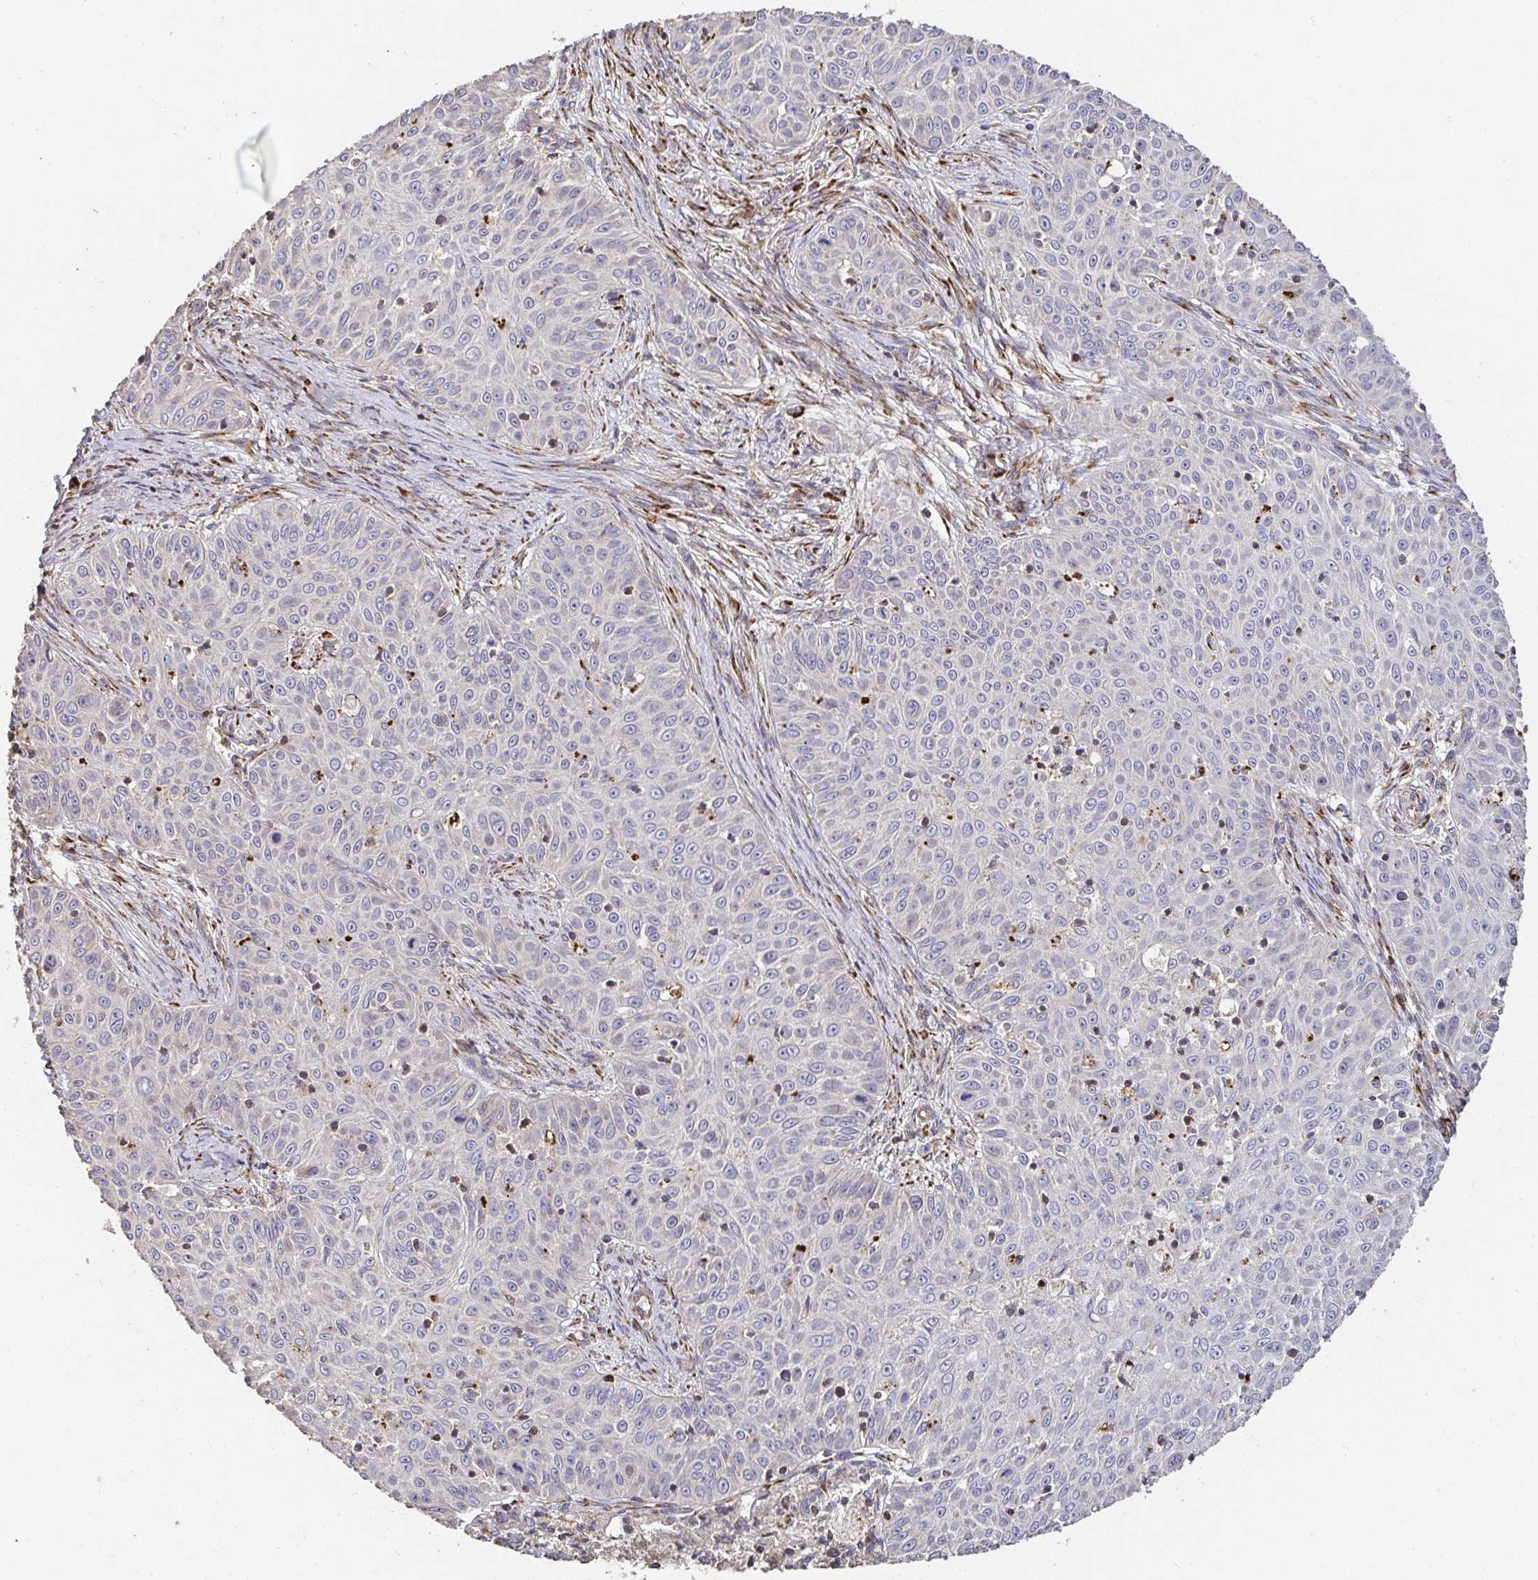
{"staining": {"intensity": "negative", "quantity": "none", "location": "none"}, "tissue": "skin cancer", "cell_type": "Tumor cells", "image_type": "cancer", "snomed": [{"axis": "morphology", "description": "Squamous cell carcinoma, NOS"}, {"axis": "topography", "description": "Skin"}], "caption": "Immunohistochemistry of human squamous cell carcinoma (skin) exhibits no positivity in tumor cells. (DAB immunohistochemistry (IHC) with hematoxylin counter stain).", "gene": "APBB1", "patient": {"sex": "male", "age": 82}}